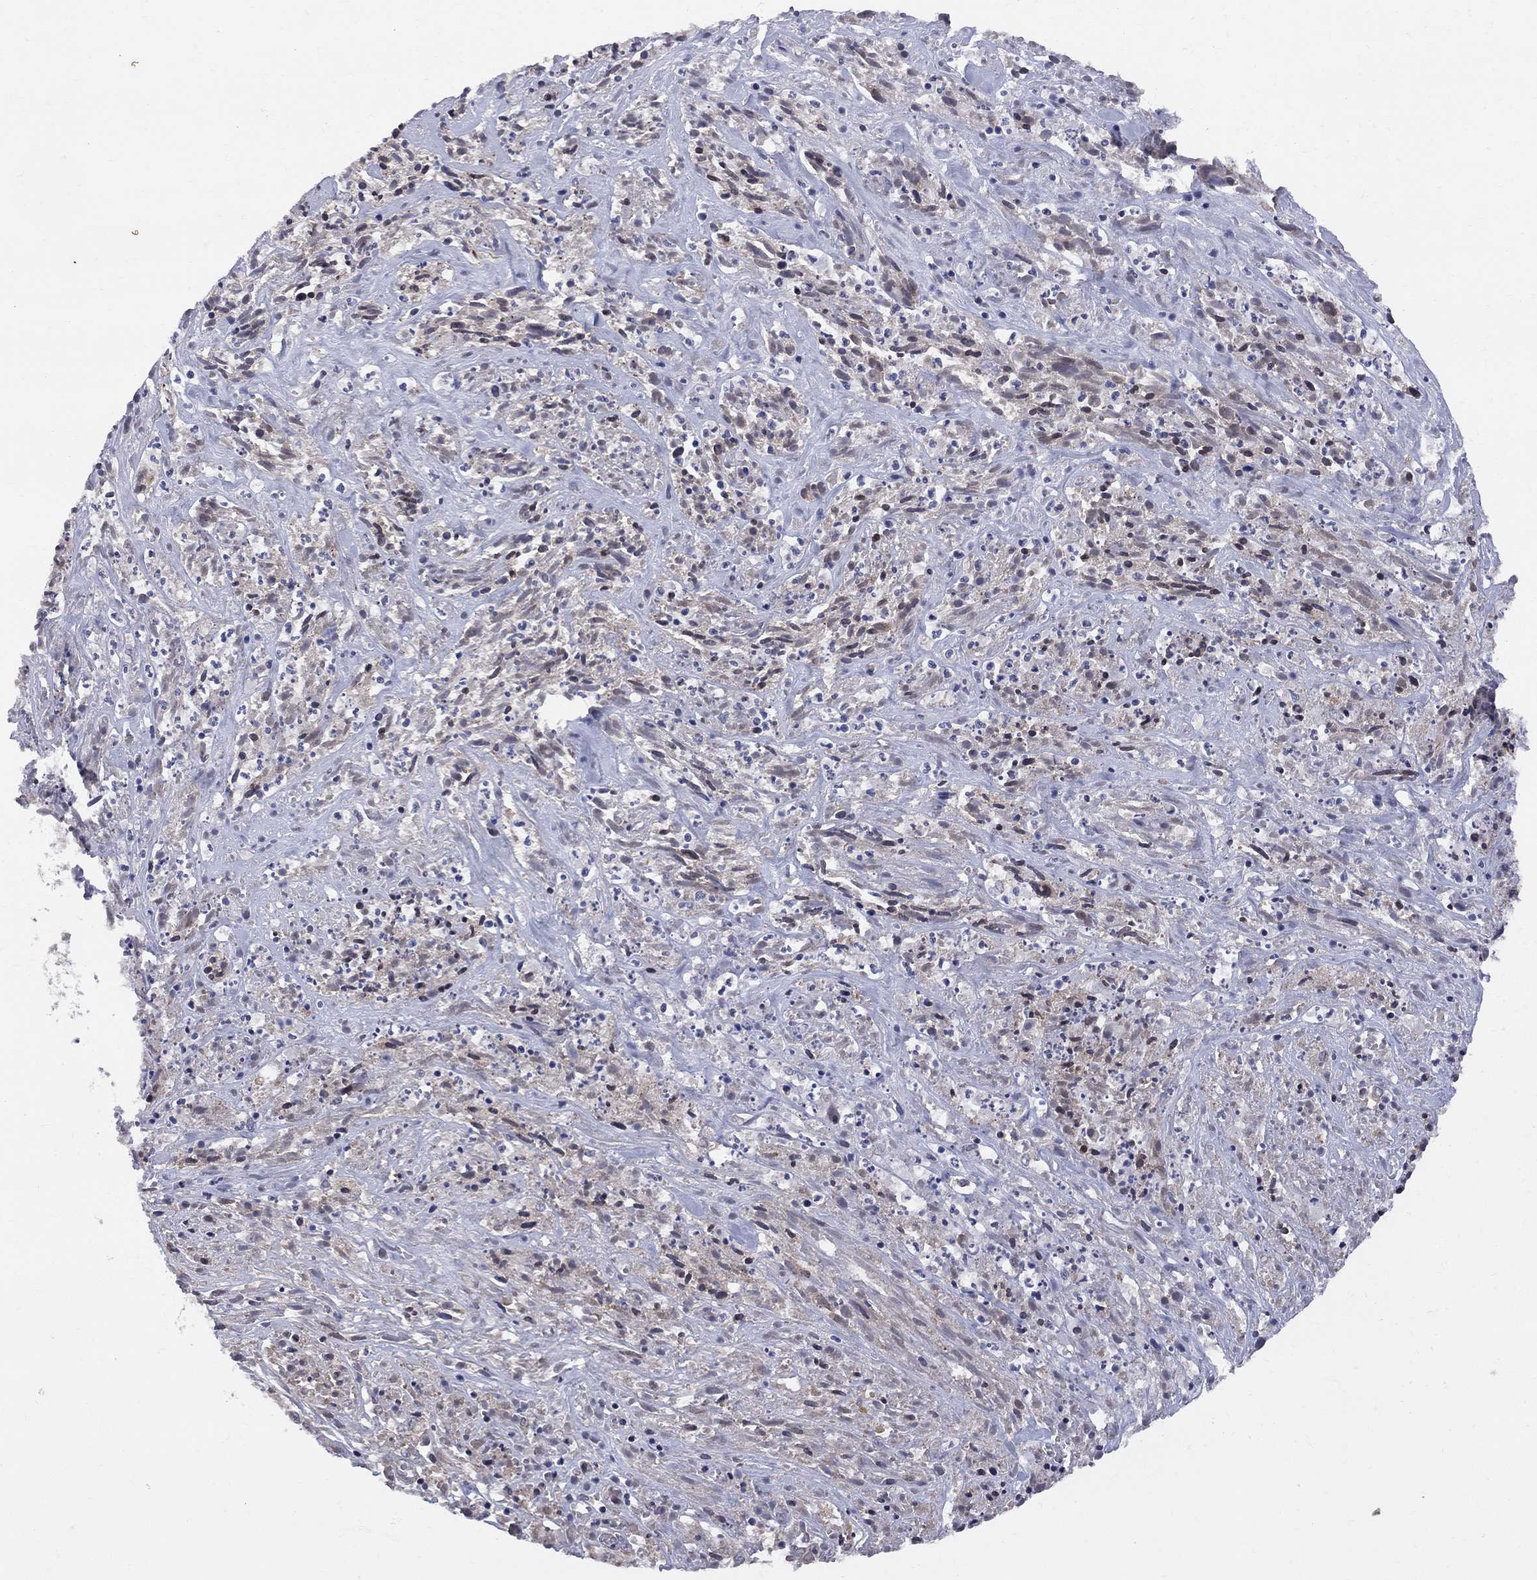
{"staining": {"intensity": "moderate", "quantity": ">75%", "location": "cytoplasmic/membranous"}, "tissue": "melanoma", "cell_type": "Tumor cells", "image_type": "cancer", "snomed": [{"axis": "morphology", "description": "Malignant melanoma, NOS"}, {"axis": "topography", "description": "Skin"}], "caption": "Immunohistochemistry of human melanoma displays medium levels of moderate cytoplasmic/membranous expression in about >75% of tumor cells. Immunohistochemistry stains the protein of interest in brown and the nuclei are stained blue.", "gene": "CNOT11", "patient": {"sex": "female", "age": 91}}